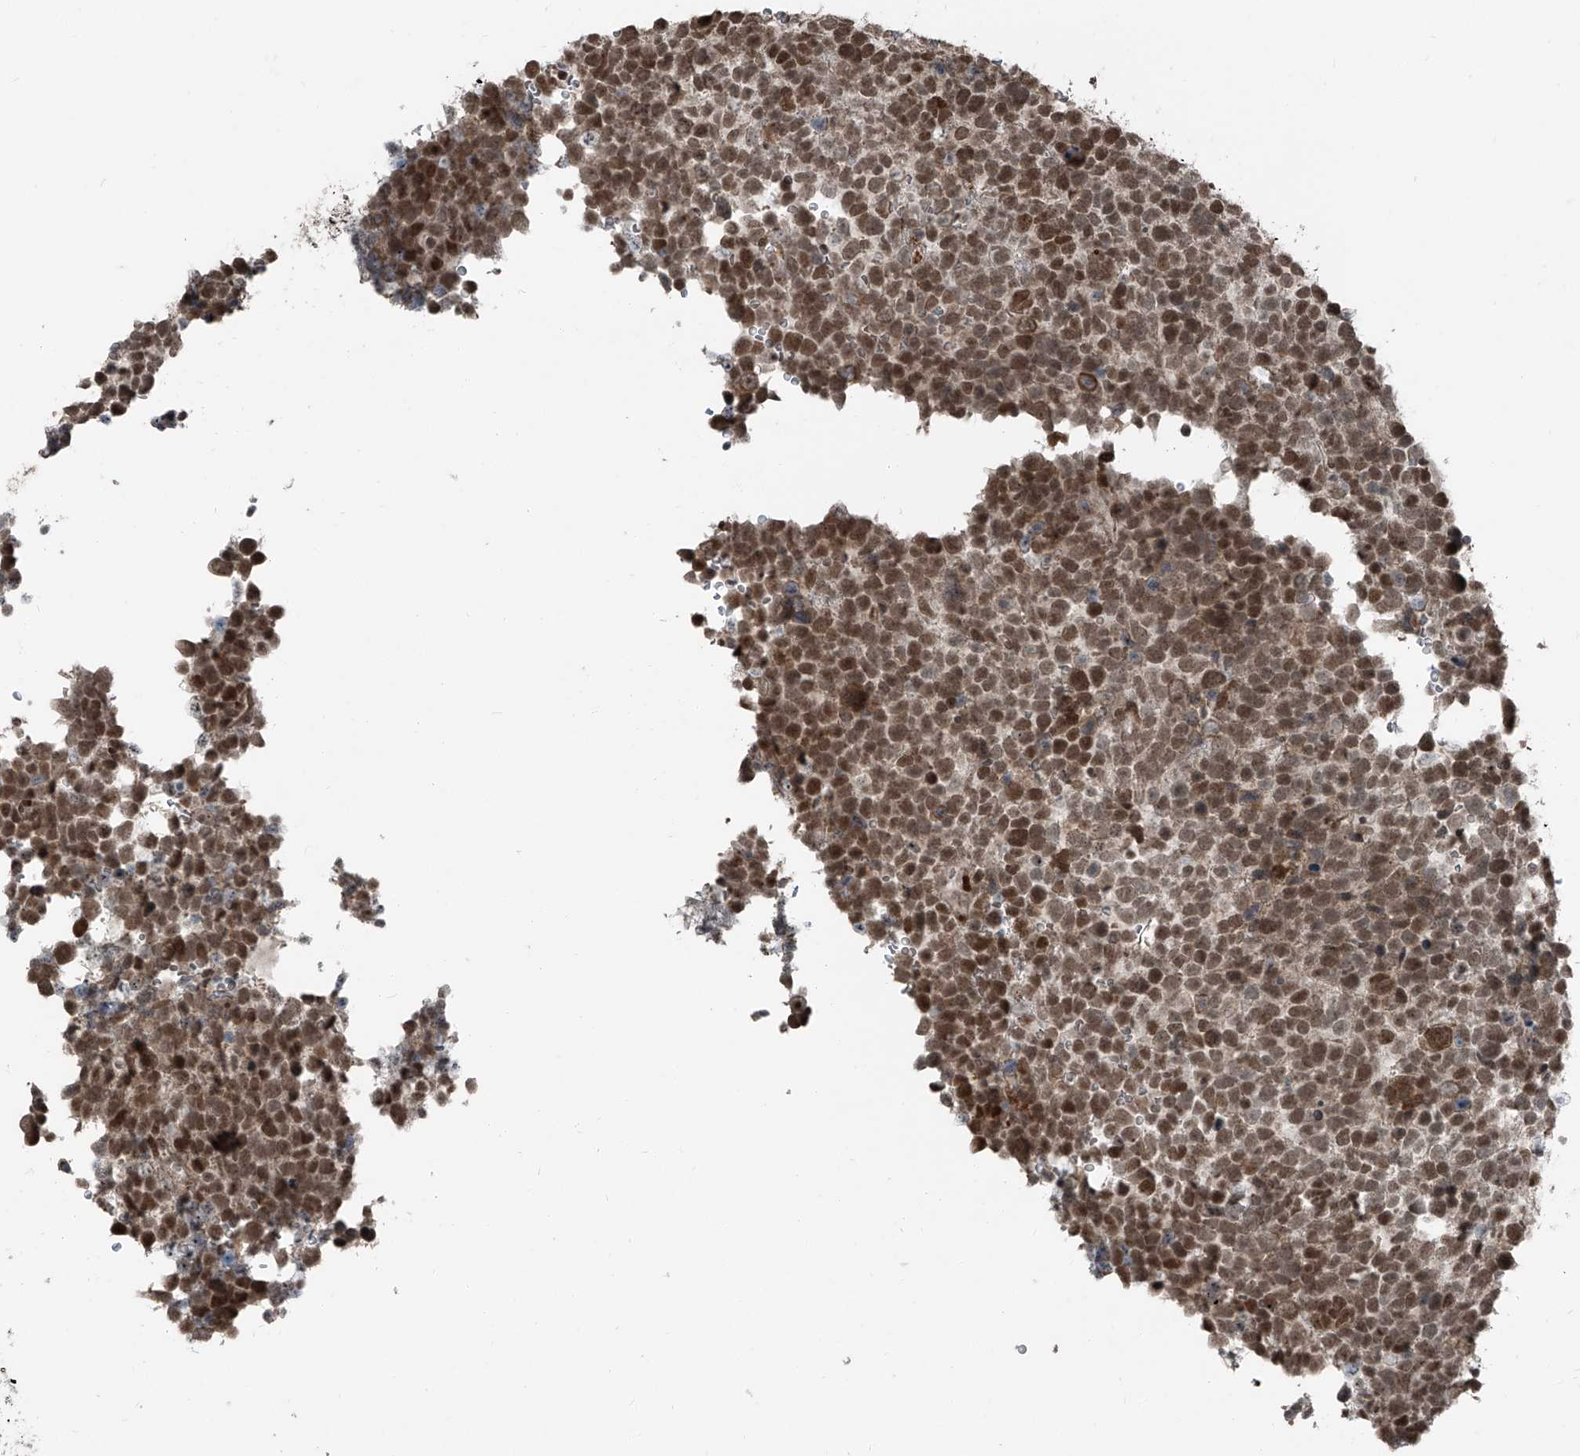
{"staining": {"intensity": "moderate", "quantity": ">75%", "location": "nuclear"}, "tissue": "urothelial cancer", "cell_type": "Tumor cells", "image_type": "cancer", "snomed": [{"axis": "morphology", "description": "Urothelial carcinoma, High grade"}, {"axis": "topography", "description": "Urinary bladder"}], "caption": "IHC of urothelial cancer shows medium levels of moderate nuclear staining in approximately >75% of tumor cells.", "gene": "ZNF570", "patient": {"sex": "female", "age": 82}}